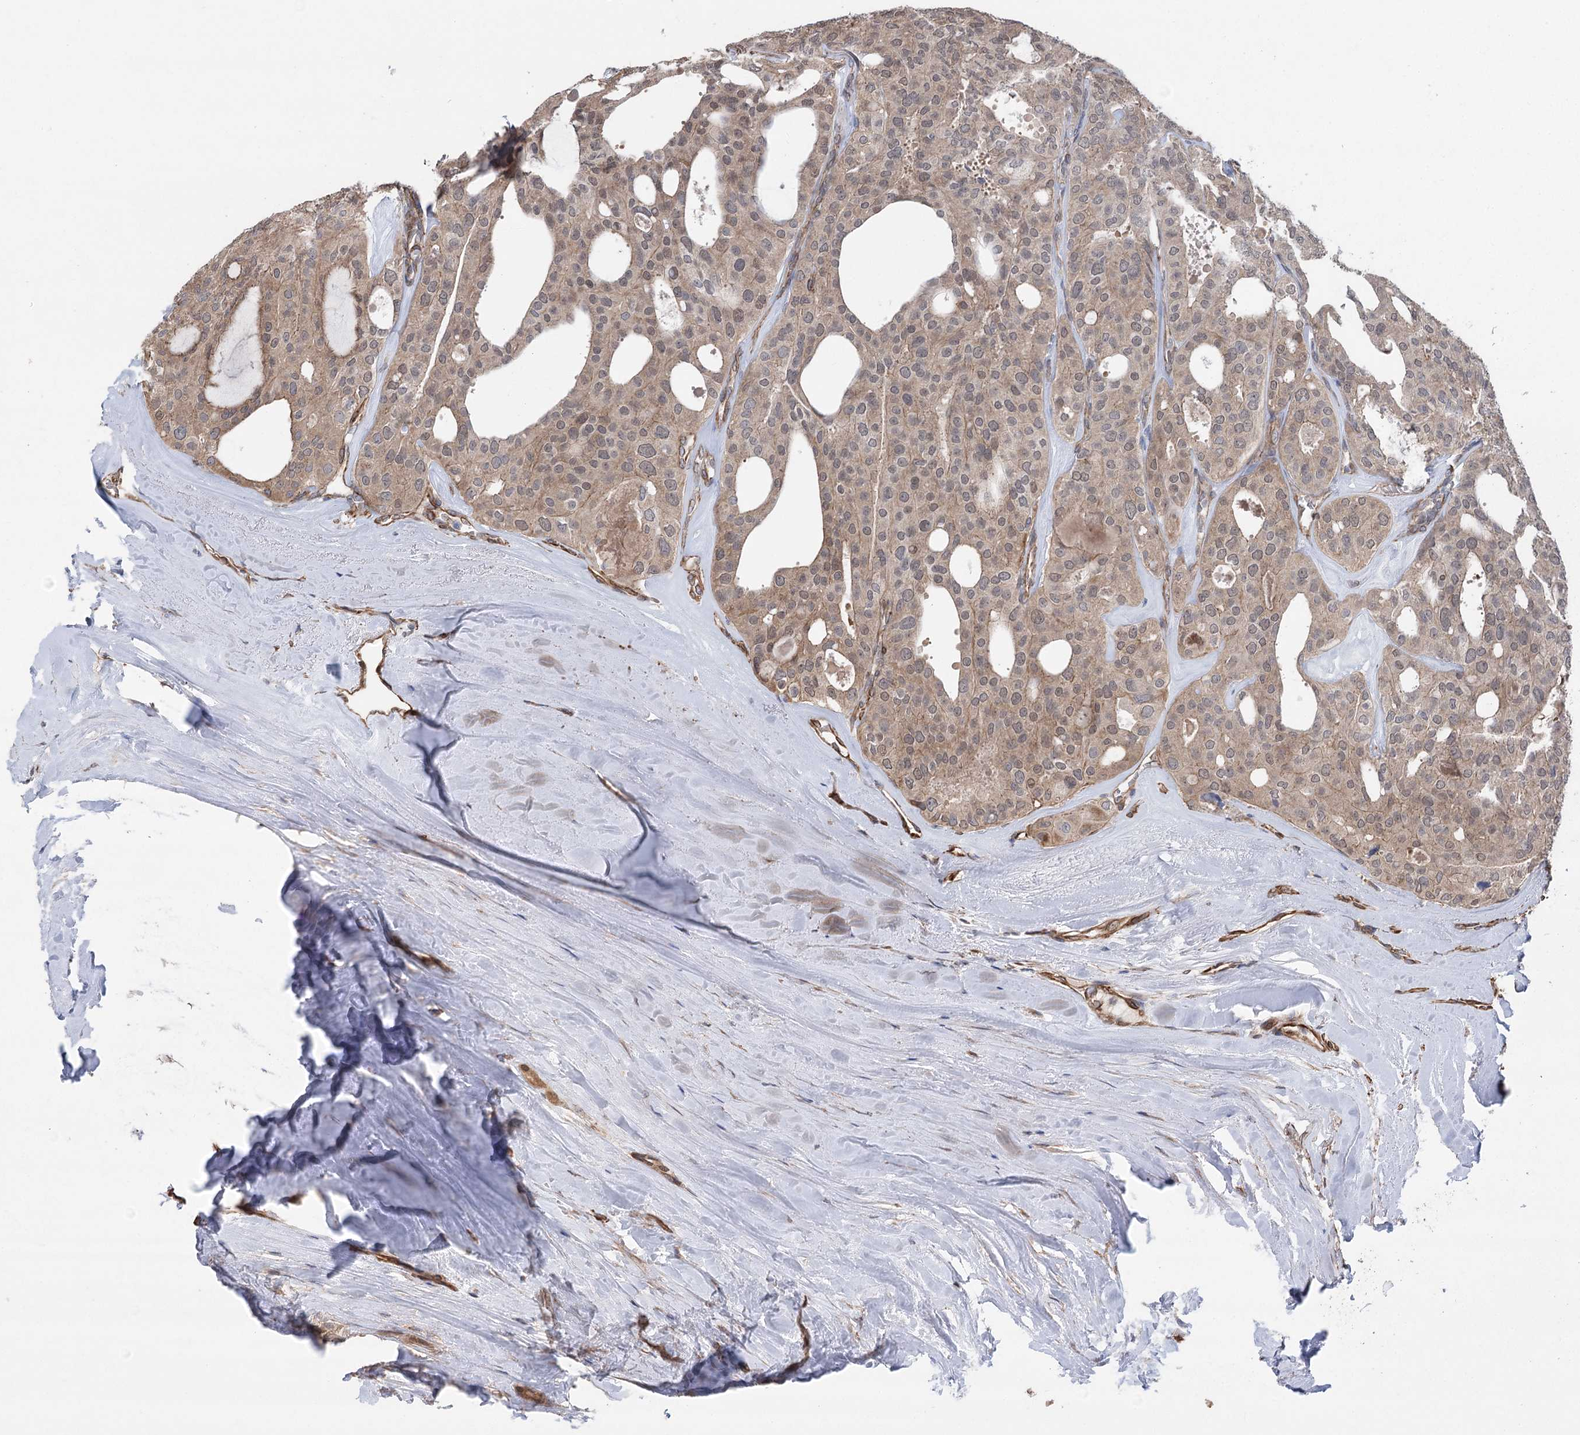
{"staining": {"intensity": "weak", "quantity": ">75%", "location": "cytoplasmic/membranous"}, "tissue": "thyroid cancer", "cell_type": "Tumor cells", "image_type": "cancer", "snomed": [{"axis": "morphology", "description": "Follicular adenoma carcinoma, NOS"}, {"axis": "topography", "description": "Thyroid gland"}], "caption": "Thyroid follicular adenoma carcinoma was stained to show a protein in brown. There is low levels of weak cytoplasmic/membranous expression in about >75% of tumor cells.", "gene": "RWDD4", "patient": {"sex": "male", "age": 75}}